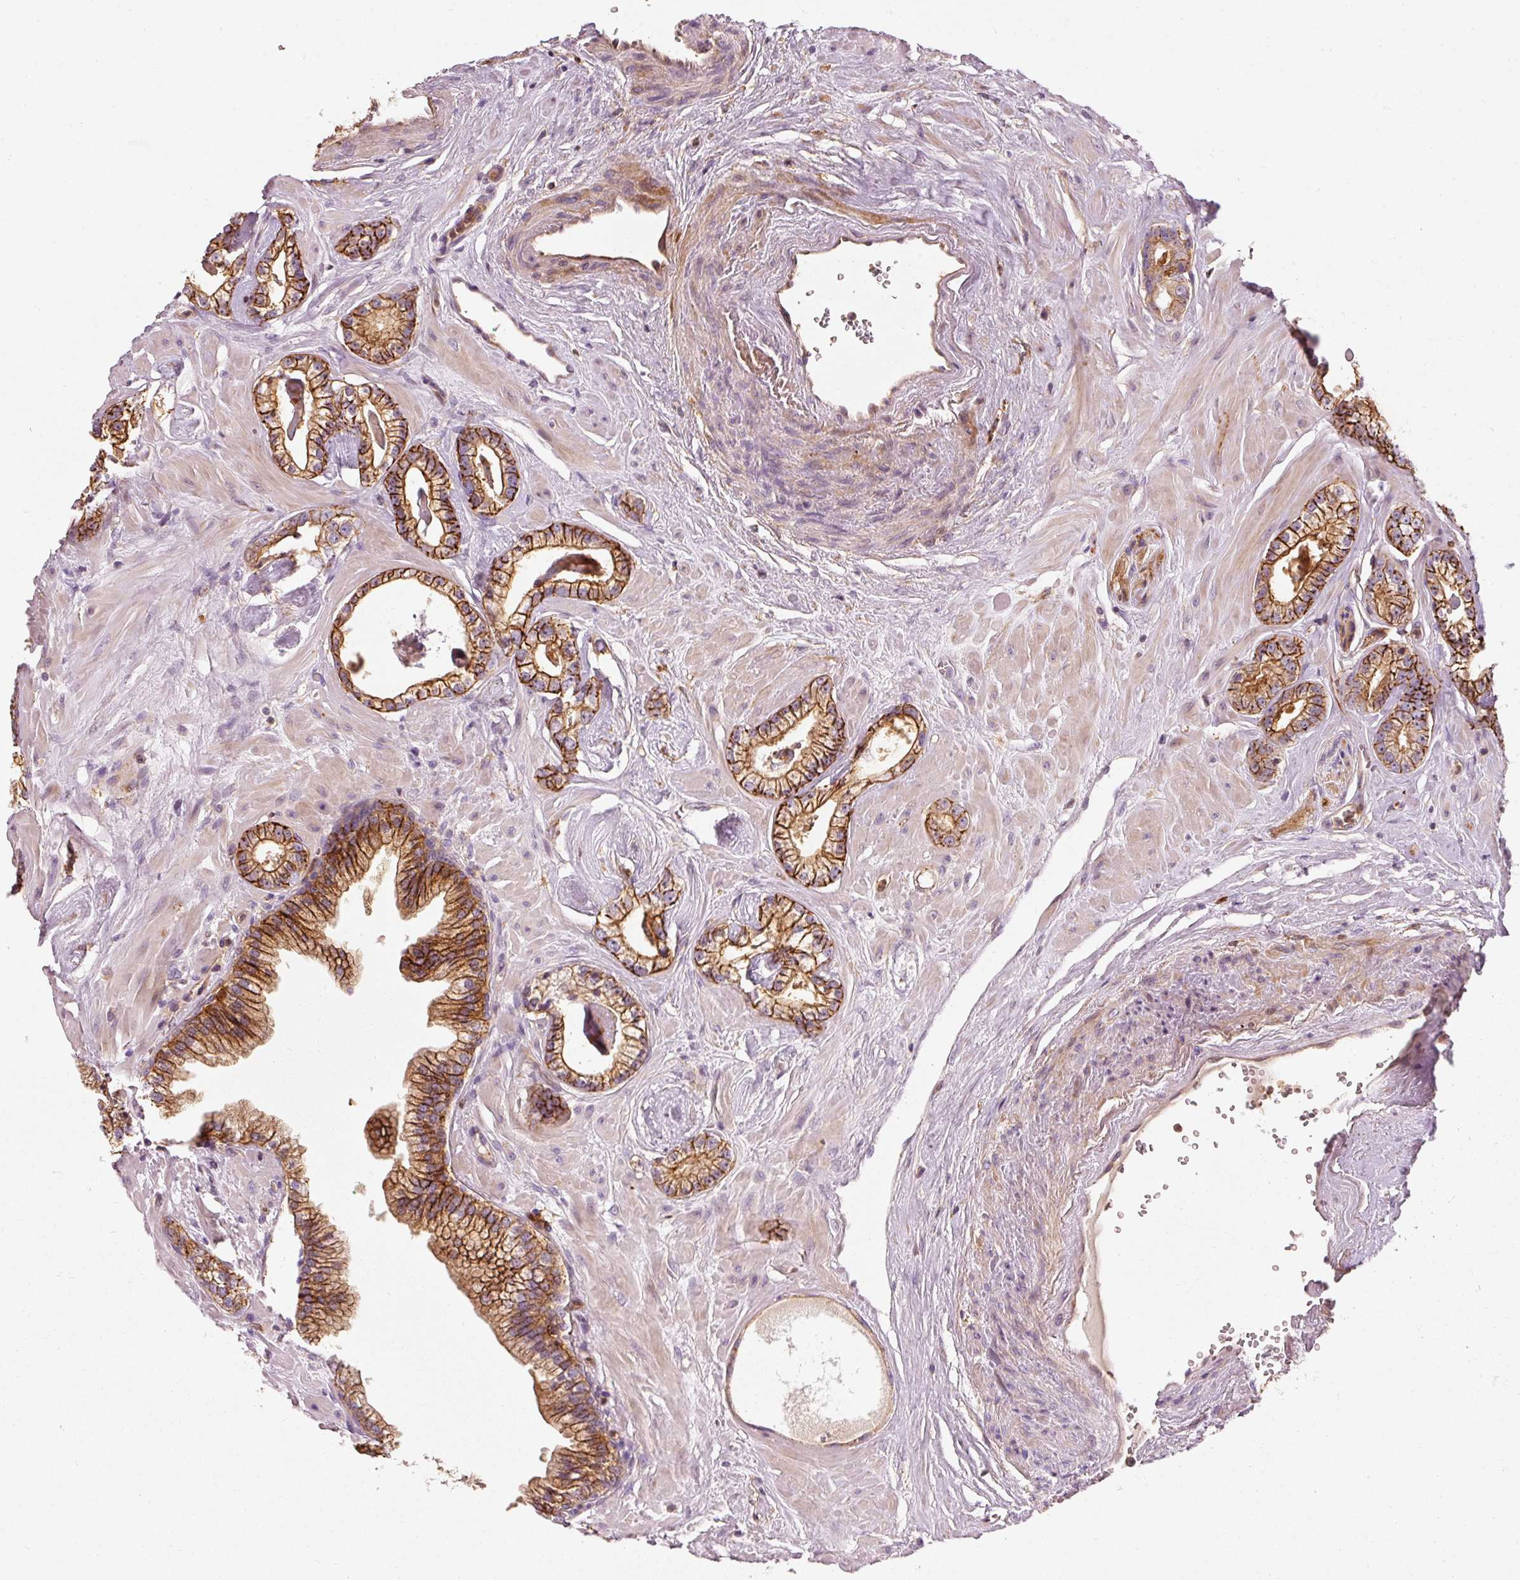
{"staining": {"intensity": "strong", "quantity": ">75%", "location": "cytoplasmic/membranous"}, "tissue": "prostate cancer", "cell_type": "Tumor cells", "image_type": "cancer", "snomed": [{"axis": "morphology", "description": "Adenocarcinoma, Low grade"}, {"axis": "topography", "description": "Prostate"}], "caption": "Immunohistochemical staining of human prostate cancer (adenocarcinoma (low-grade)) shows strong cytoplasmic/membranous protein expression in about >75% of tumor cells. Nuclei are stained in blue.", "gene": "IQGAP2", "patient": {"sex": "male", "age": 60}}